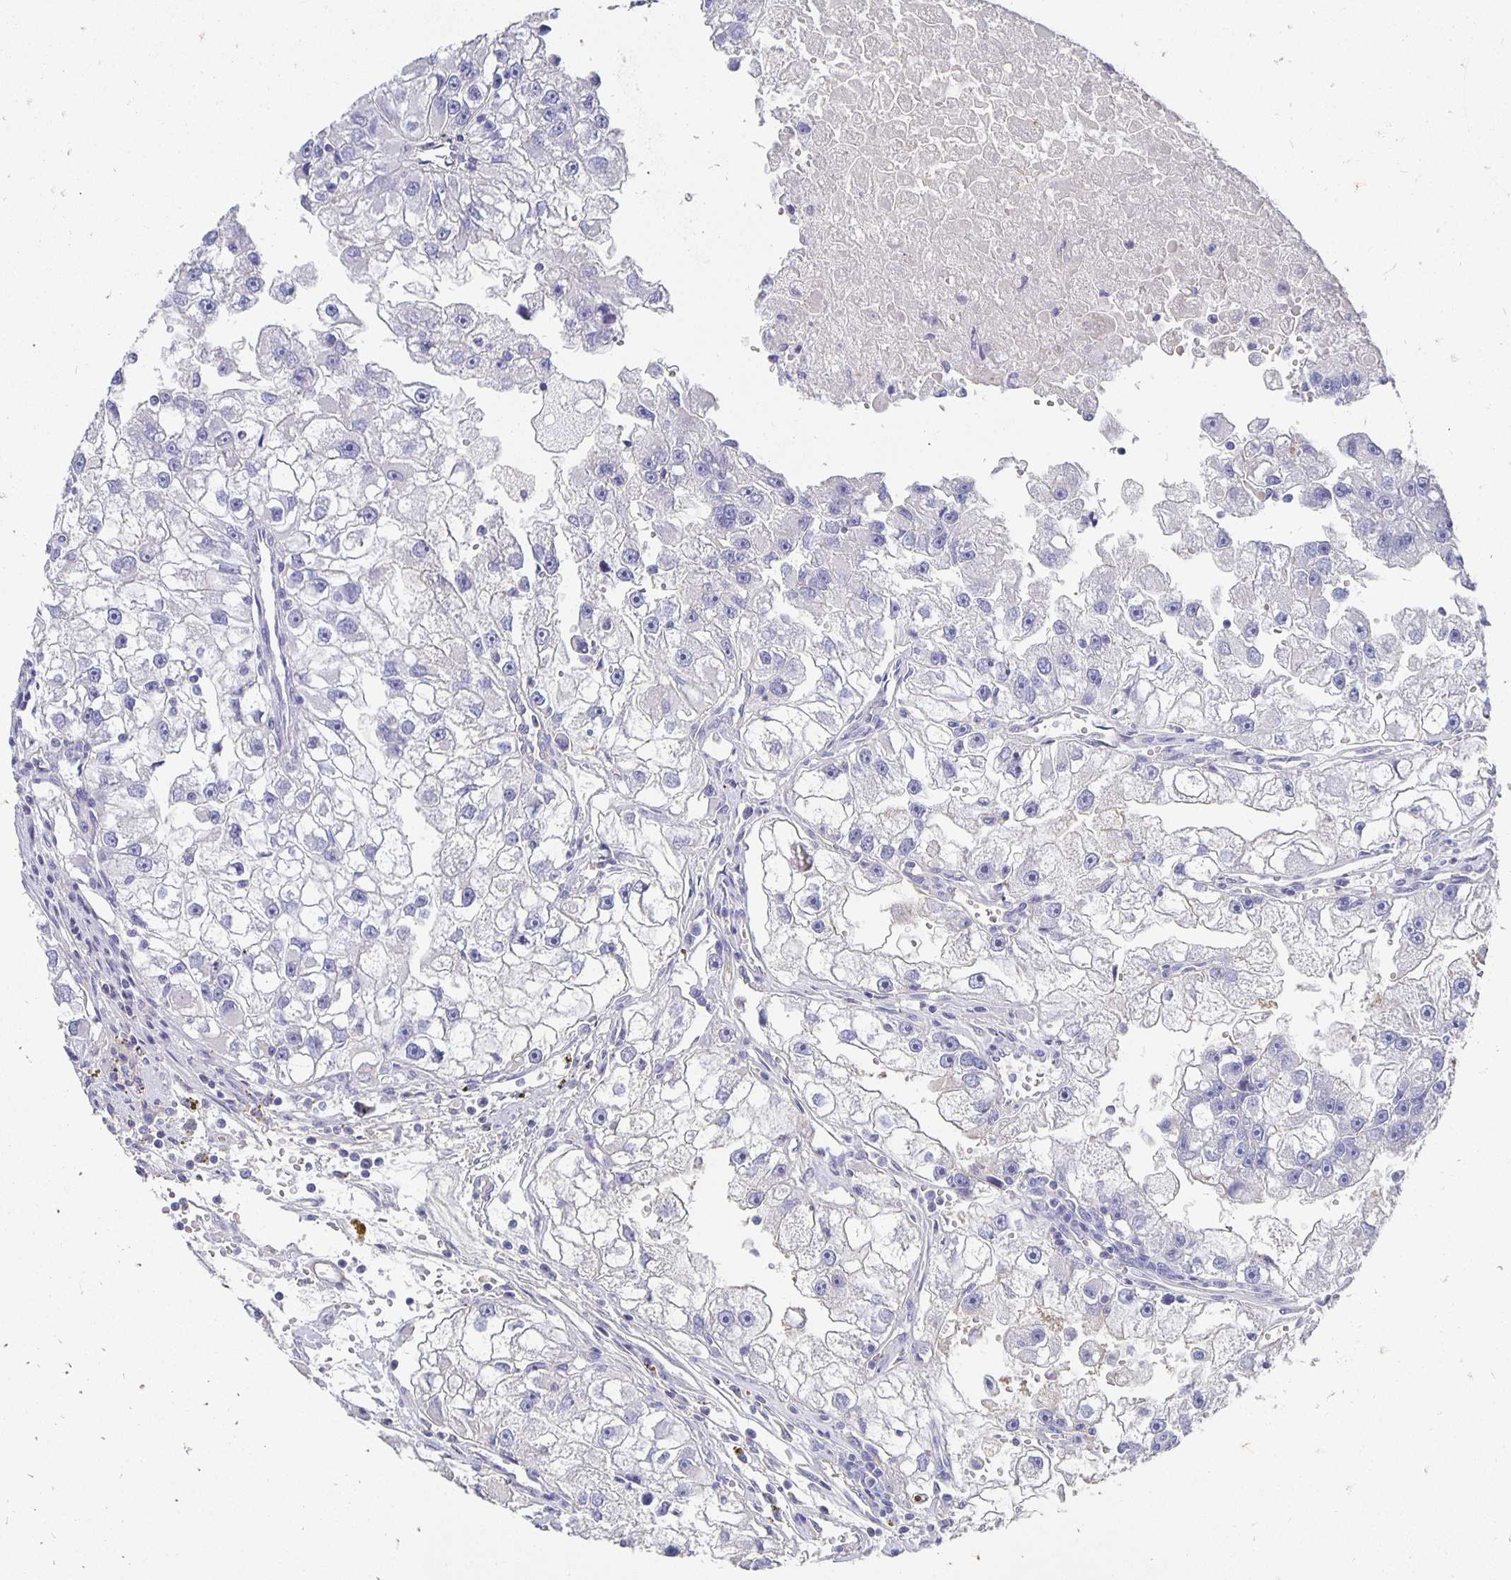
{"staining": {"intensity": "negative", "quantity": "none", "location": "none"}, "tissue": "renal cancer", "cell_type": "Tumor cells", "image_type": "cancer", "snomed": [{"axis": "morphology", "description": "Adenocarcinoma, NOS"}, {"axis": "topography", "description": "Kidney"}], "caption": "Tumor cells show no significant protein staining in adenocarcinoma (renal).", "gene": "APOB", "patient": {"sex": "male", "age": 63}}